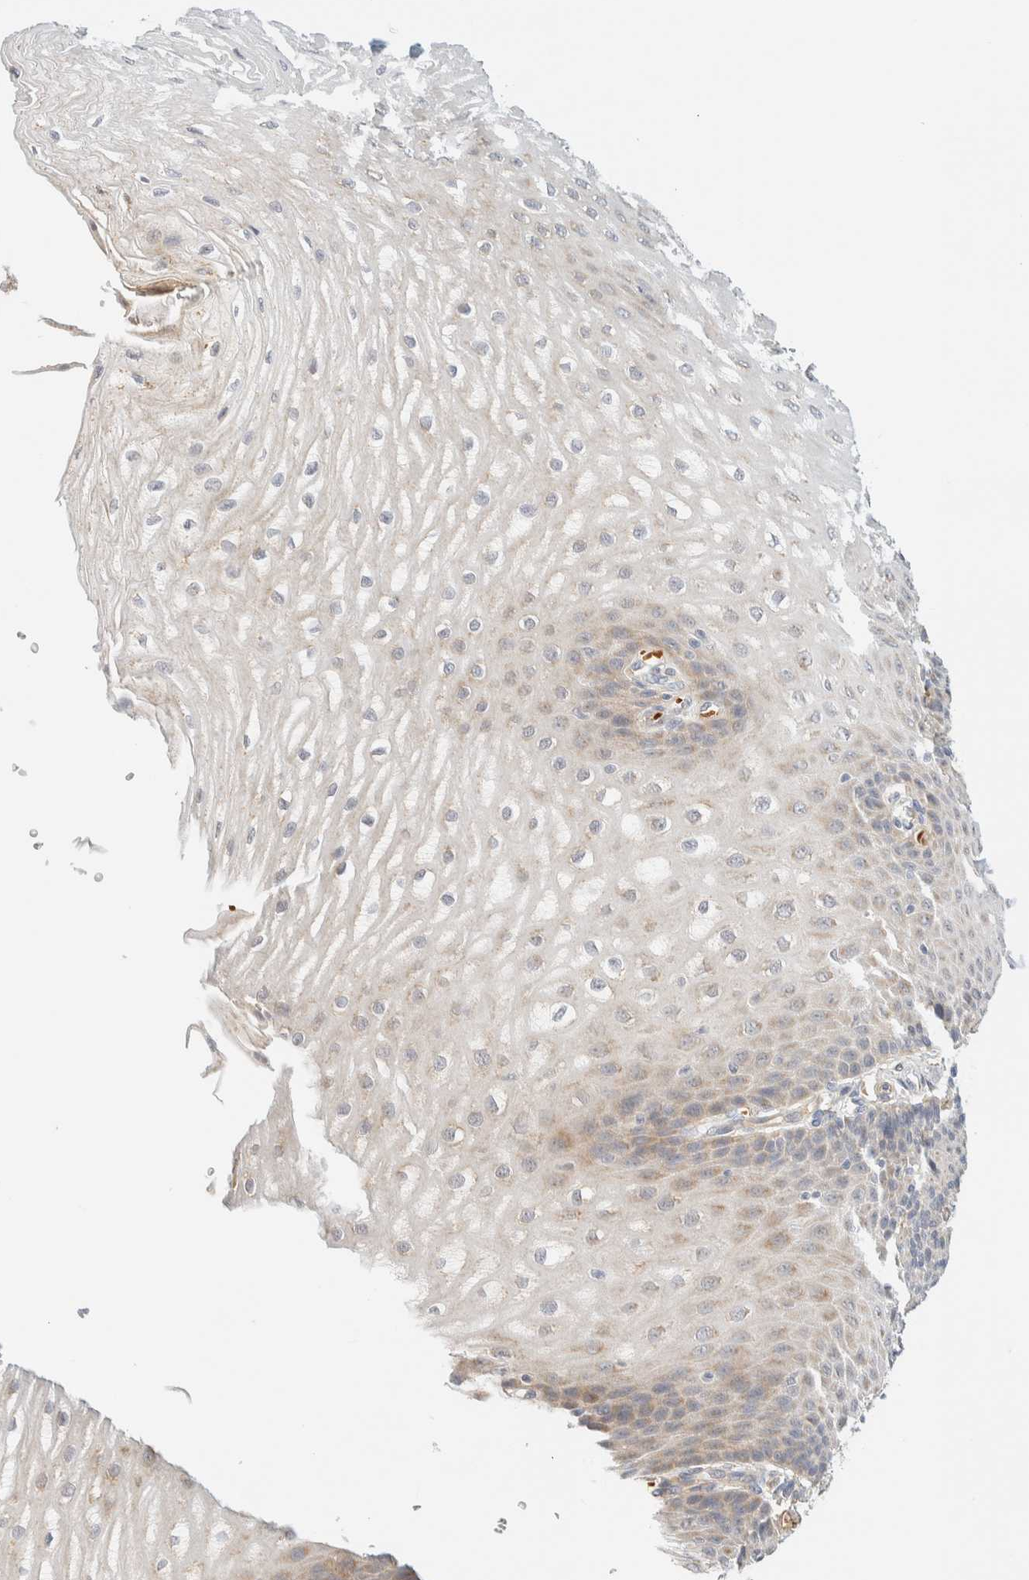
{"staining": {"intensity": "moderate", "quantity": "25%-75%", "location": "cytoplasmic/membranous"}, "tissue": "esophagus", "cell_type": "Squamous epithelial cells", "image_type": "normal", "snomed": [{"axis": "morphology", "description": "Normal tissue, NOS"}, {"axis": "topography", "description": "Esophagus"}], "caption": "Immunohistochemical staining of normal human esophagus demonstrates moderate cytoplasmic/membranous protein staining in approximately 25%-75% of squamous epithelial cells. (Brightfield microscopy of DAB IHC at high magnification).", "gene": "TNK1", "patient": {"sex": "male", "age": 54}}